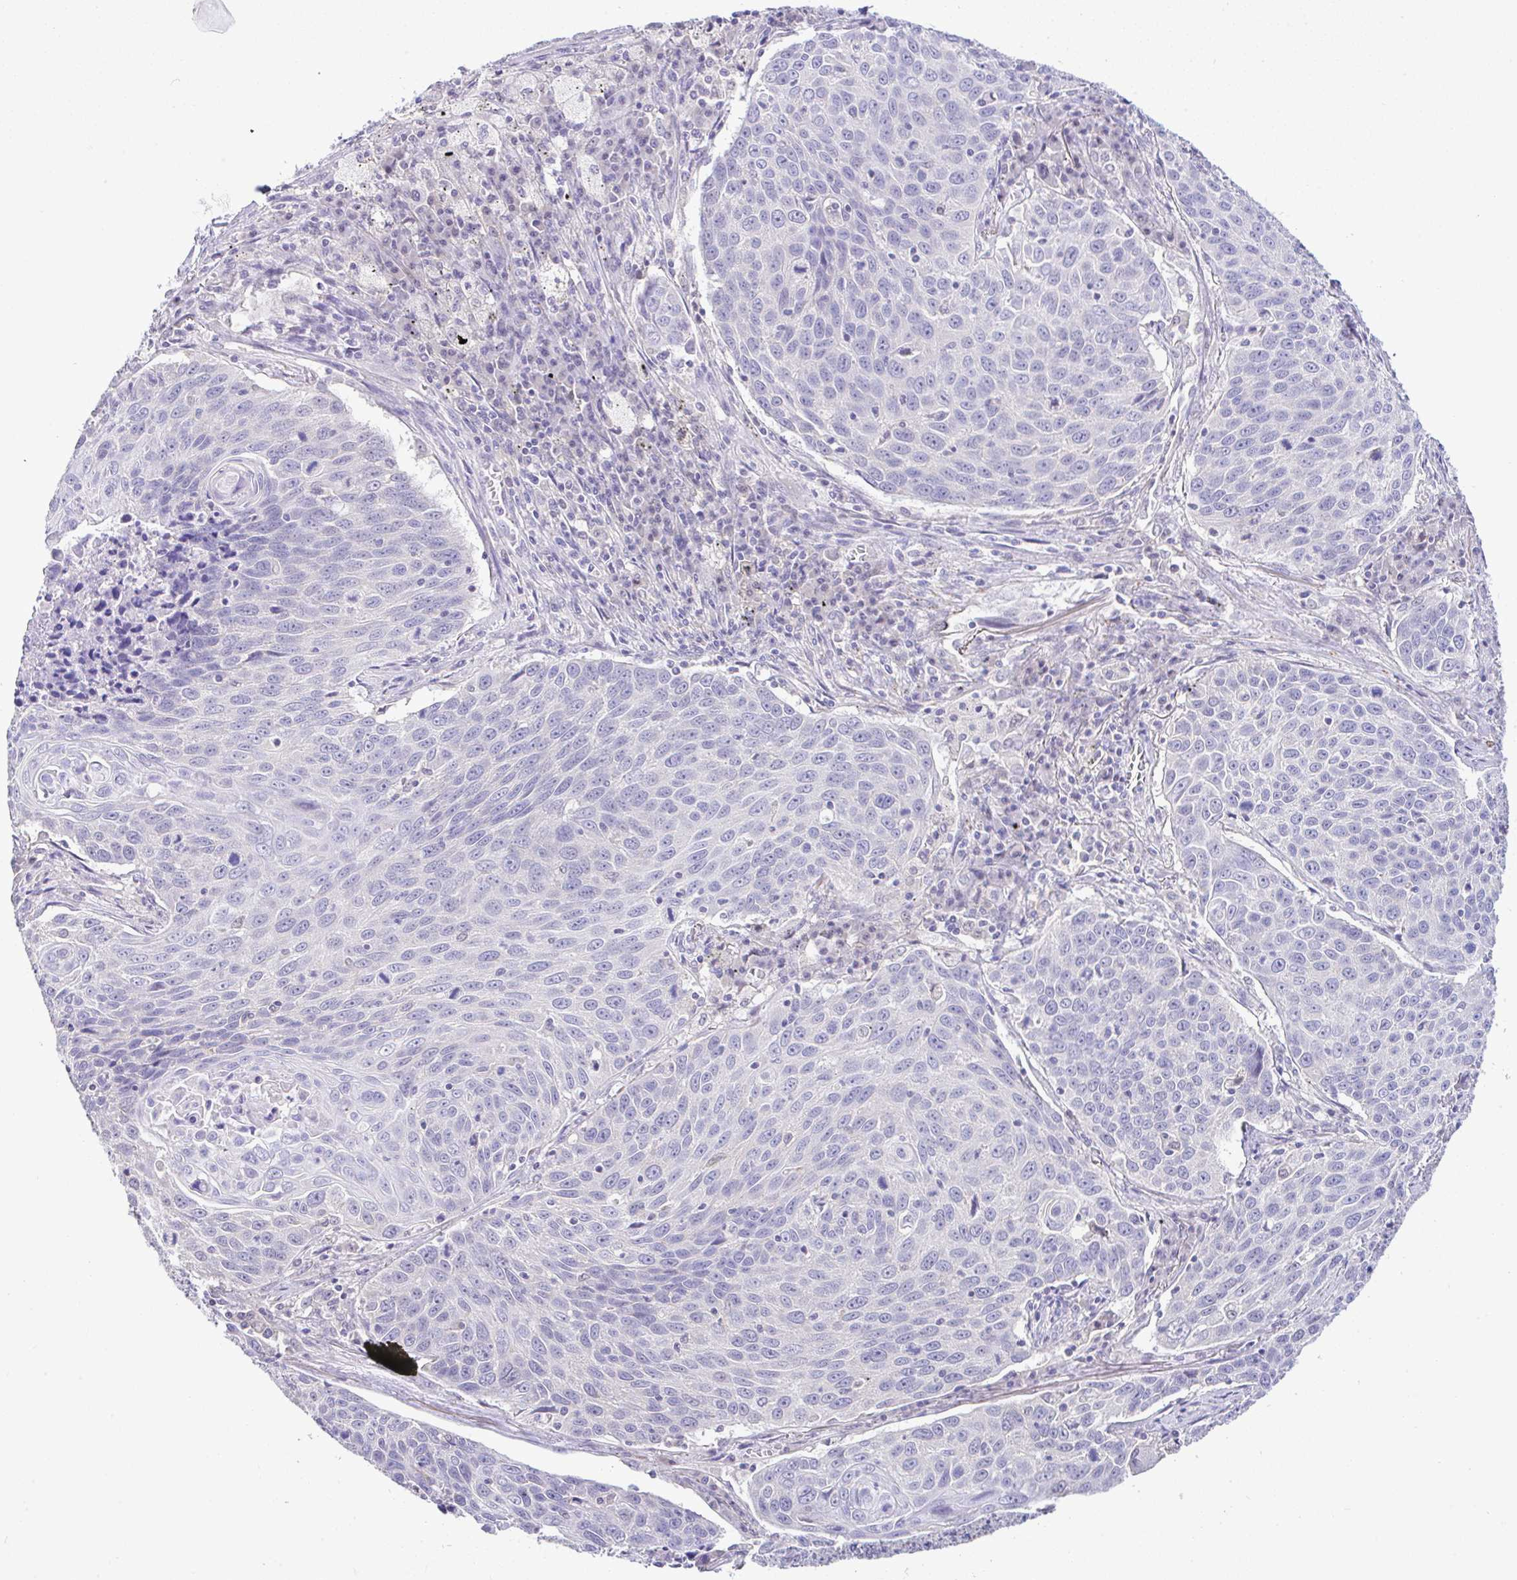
{"staining": {"intensity": "negative", "quantity": "none", "location": "none"}, "tissue": "lung cancer", "cell_type": "Tumor cells", "image_type": "cancer", "snomed": [{"axis": "morphology", "description": "Squamous cell carcinoma, NOS"}, {"axis": "topography", "description": "Lung"}], "caption": "High magnification brightfield microscopy of lung cancer stained with DAB (3,3'-diaminobenzidine) (brown) and counterstained with hematoxylin (blue): tumor cells show no significant staining. (DAB (3,3'-diaminobenzidine) immunohistochemistry (IHC) visualized using brightfield microscopy, high magnification).", "gene": "CTU1", "patient": {"sex": "male", "age": 78}}